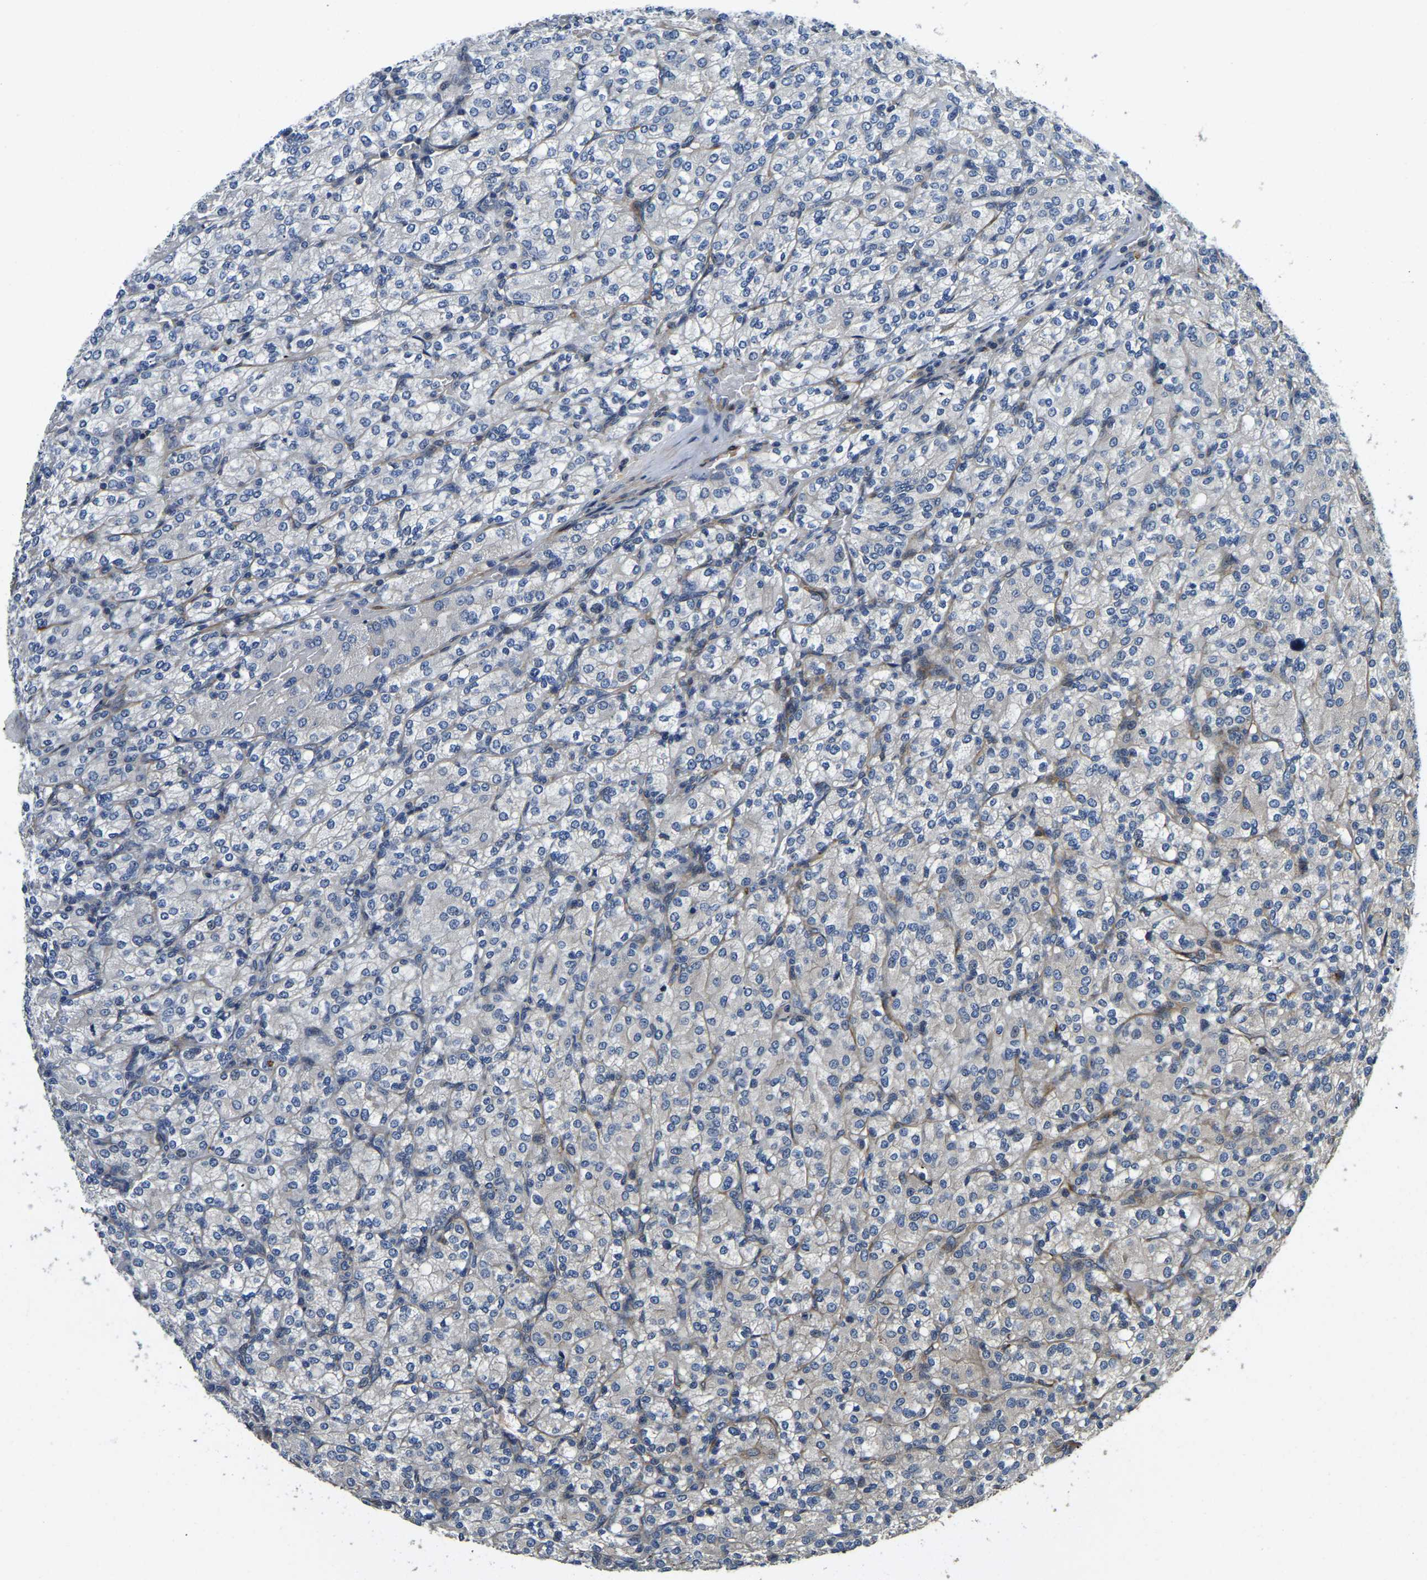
{"staining": {"intensity": "negative", "quantity": "none", "location": "none"}, "tissue": "renal cancer", "cell_type": "Tumor cells", "image_type": "cancer", "snomed": [{"axis": "morphology", "description": "Adenocarcinoma, NOS"}, {"axis": "topography", "description": "Kidney"}], "caption": "This is a image of immunohistochemistry staining of adenocarcinoma (renal), which shows no staining in tumor cells.", "gene": "RNF39", "patient": {"sex": "male", "age": 77}}